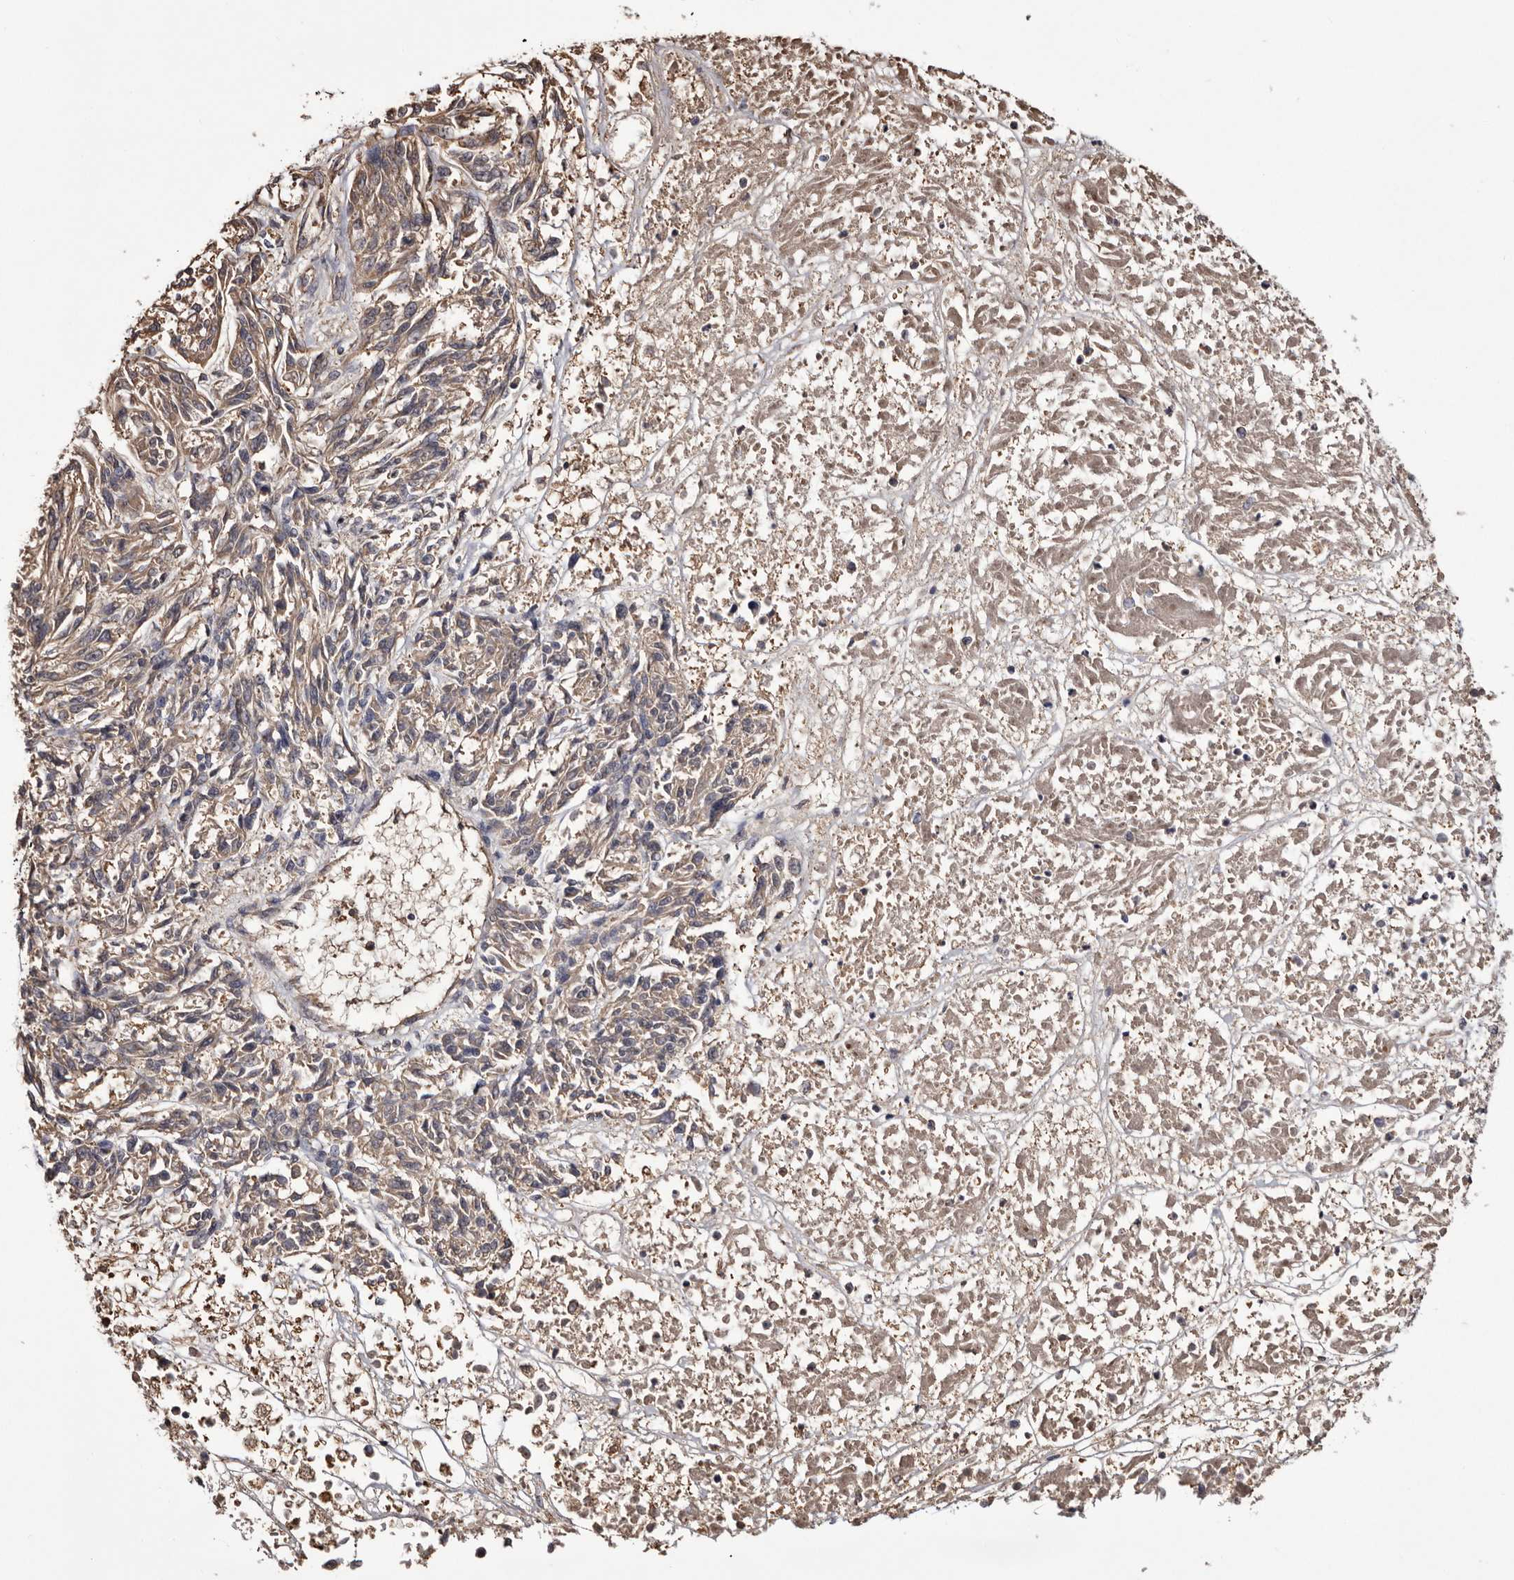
{"staining": {"intensity": "negative", "quantity": "none", "location": "none"}, "tissue": "melanoma", "cell_type": "Tumor cells", "image_type": "cancer", "snomed": [{"axis": "morphology", "description": "Malignant melanoma, NOS"}, {"axis": "topography", "description": "Skin"}], "caption": "Immunohistochemistry histopathology image of malignant melanoma stained for a protein (brown), which displays no staining in tumor cells.", "gene": "CYP1B1", "patient": {"sex": "male", "age": 53}}